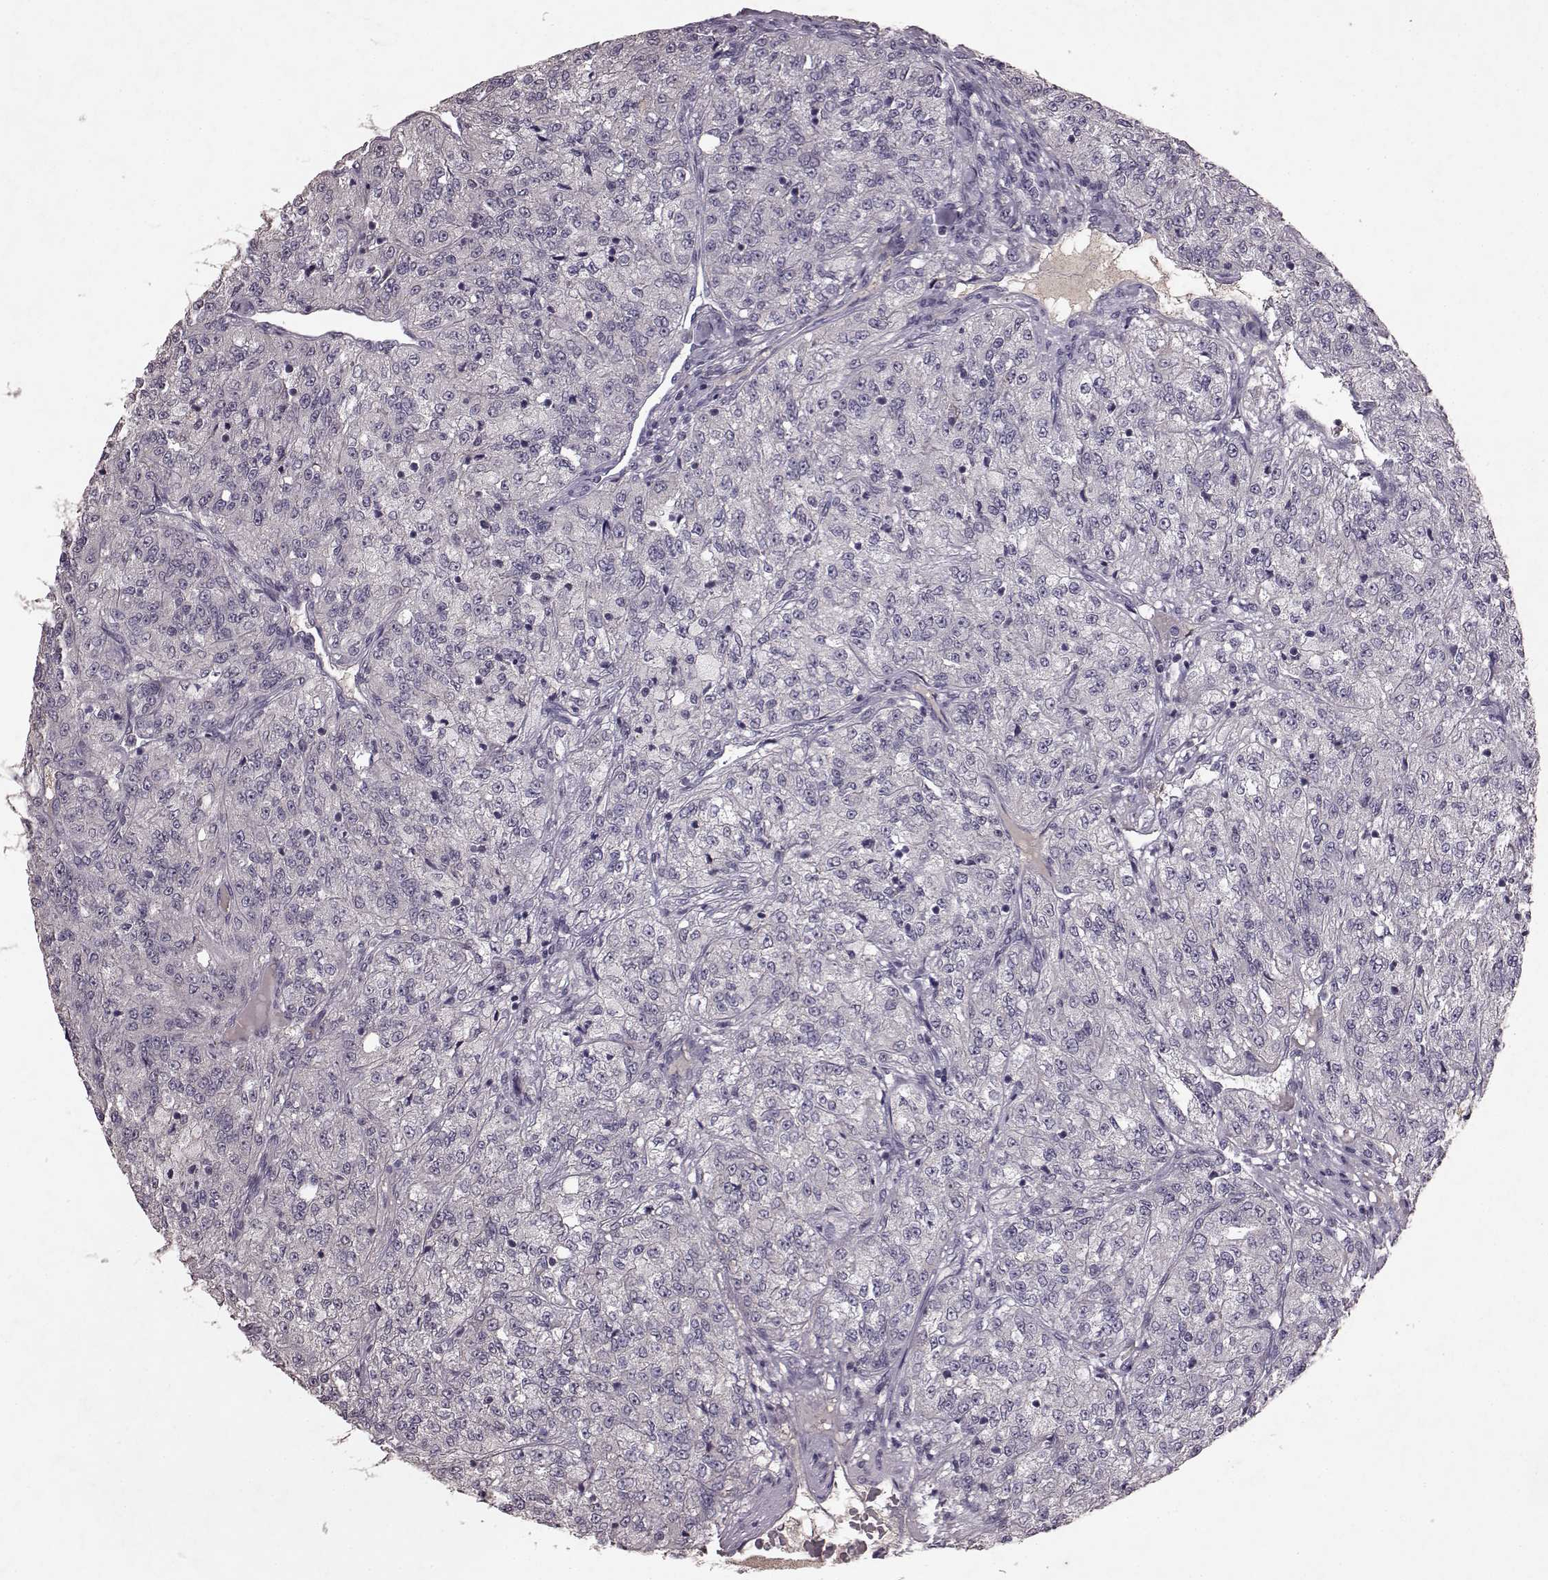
{"staining": {"intensity": "negative", "quantity": "none", "location": "none"}, "tissue": "renal cancer", "cell_type": "Tumor cells", "image_type": "cancer", "snomed": [{"axis": "morphology", "description": "Adenocarcinoma, NOS"}, {"axis": "topography", "description": "Kidney"}], "caption": "Immunohistochemical staining of renal cancer (adenocarcinoma) demonstrates no significant positivity in tumor cells.", "gene": "FRRS1L", "patient": {"sex": "female", "age": 63}}